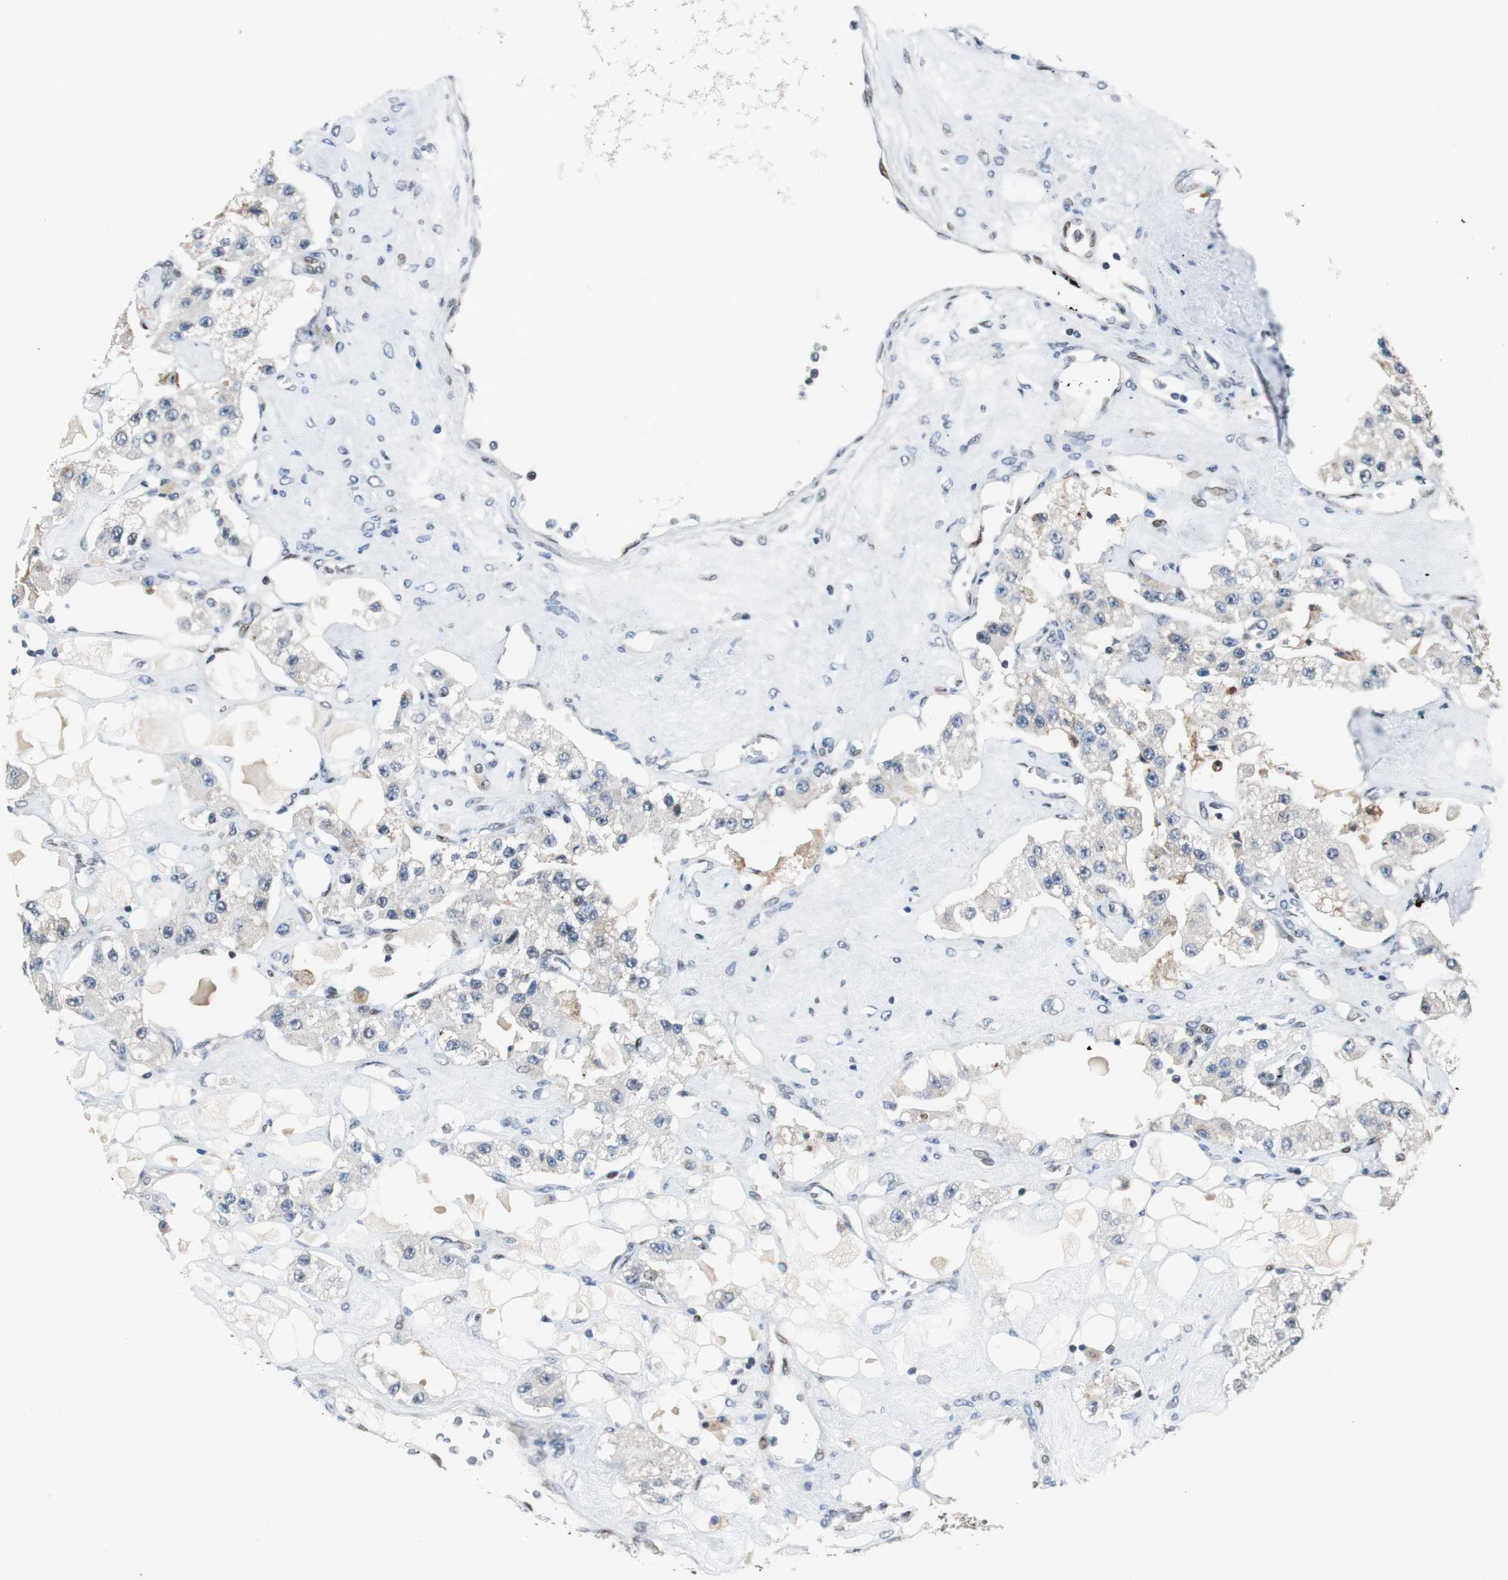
{"staining": {"intensity": "negative", "quantity": "none", "location": "none"}, "tissue": "carcinoid", "cell_type": "Tumor cells", "image_type": "cancer", "snomed": [{"axis": "morphology", "description": "Carcinoid, malignant, NOS"}, {"axis": "topography", "description": "Pancreas"}], "caption": "DAB (3,3'-diaminobenzidine) immunohistochemical staining of human carcinoid displays no significant staining in tumor cells.", "gene": "AJUBA", "patient": {"sex": "male", "age": 41}}